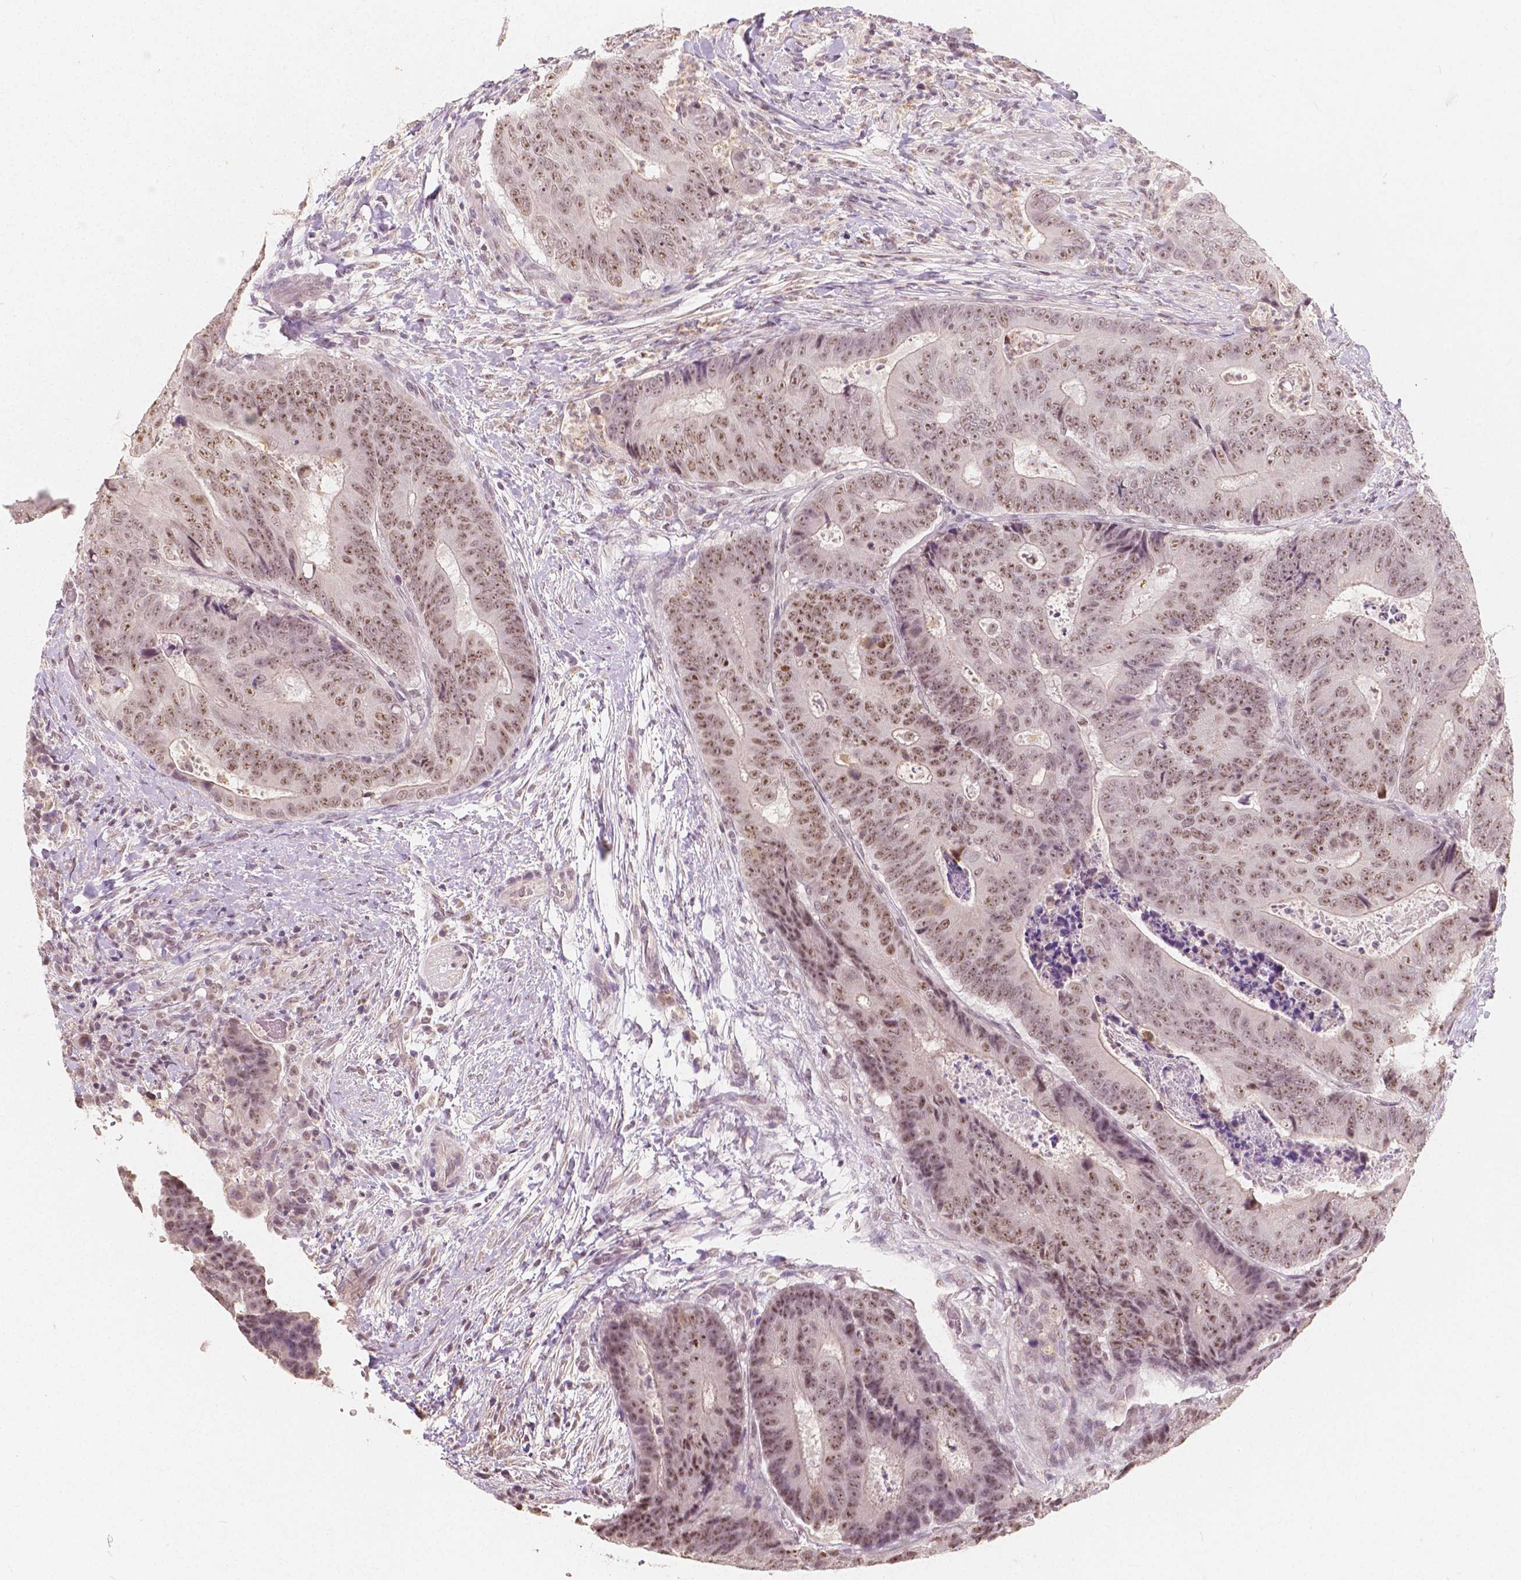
{"staining": {"intensity": "moderate", "quantity": ">75%", "location": "nuclear"}, "tissue": "colorectal cancer", "cell_type": "Tumor cells", "image_type": "cancer", "snomed": [{"axis": "morphology", "description": "Adenocarcinoma, NOS"}, {"axis": "topography", "description": "Colon"}], "caption": "Tumor cells display medium levels of moderate nuclear staining in approximately >75% of cells in human adenocarcinoma (colorectal). (DAB (3,3'-diaminobenzidine) = brown stain, brightfield microscopy at high magnification).", "gene": "NOLC1", "patient": {"sex": "female", "age": 48}}